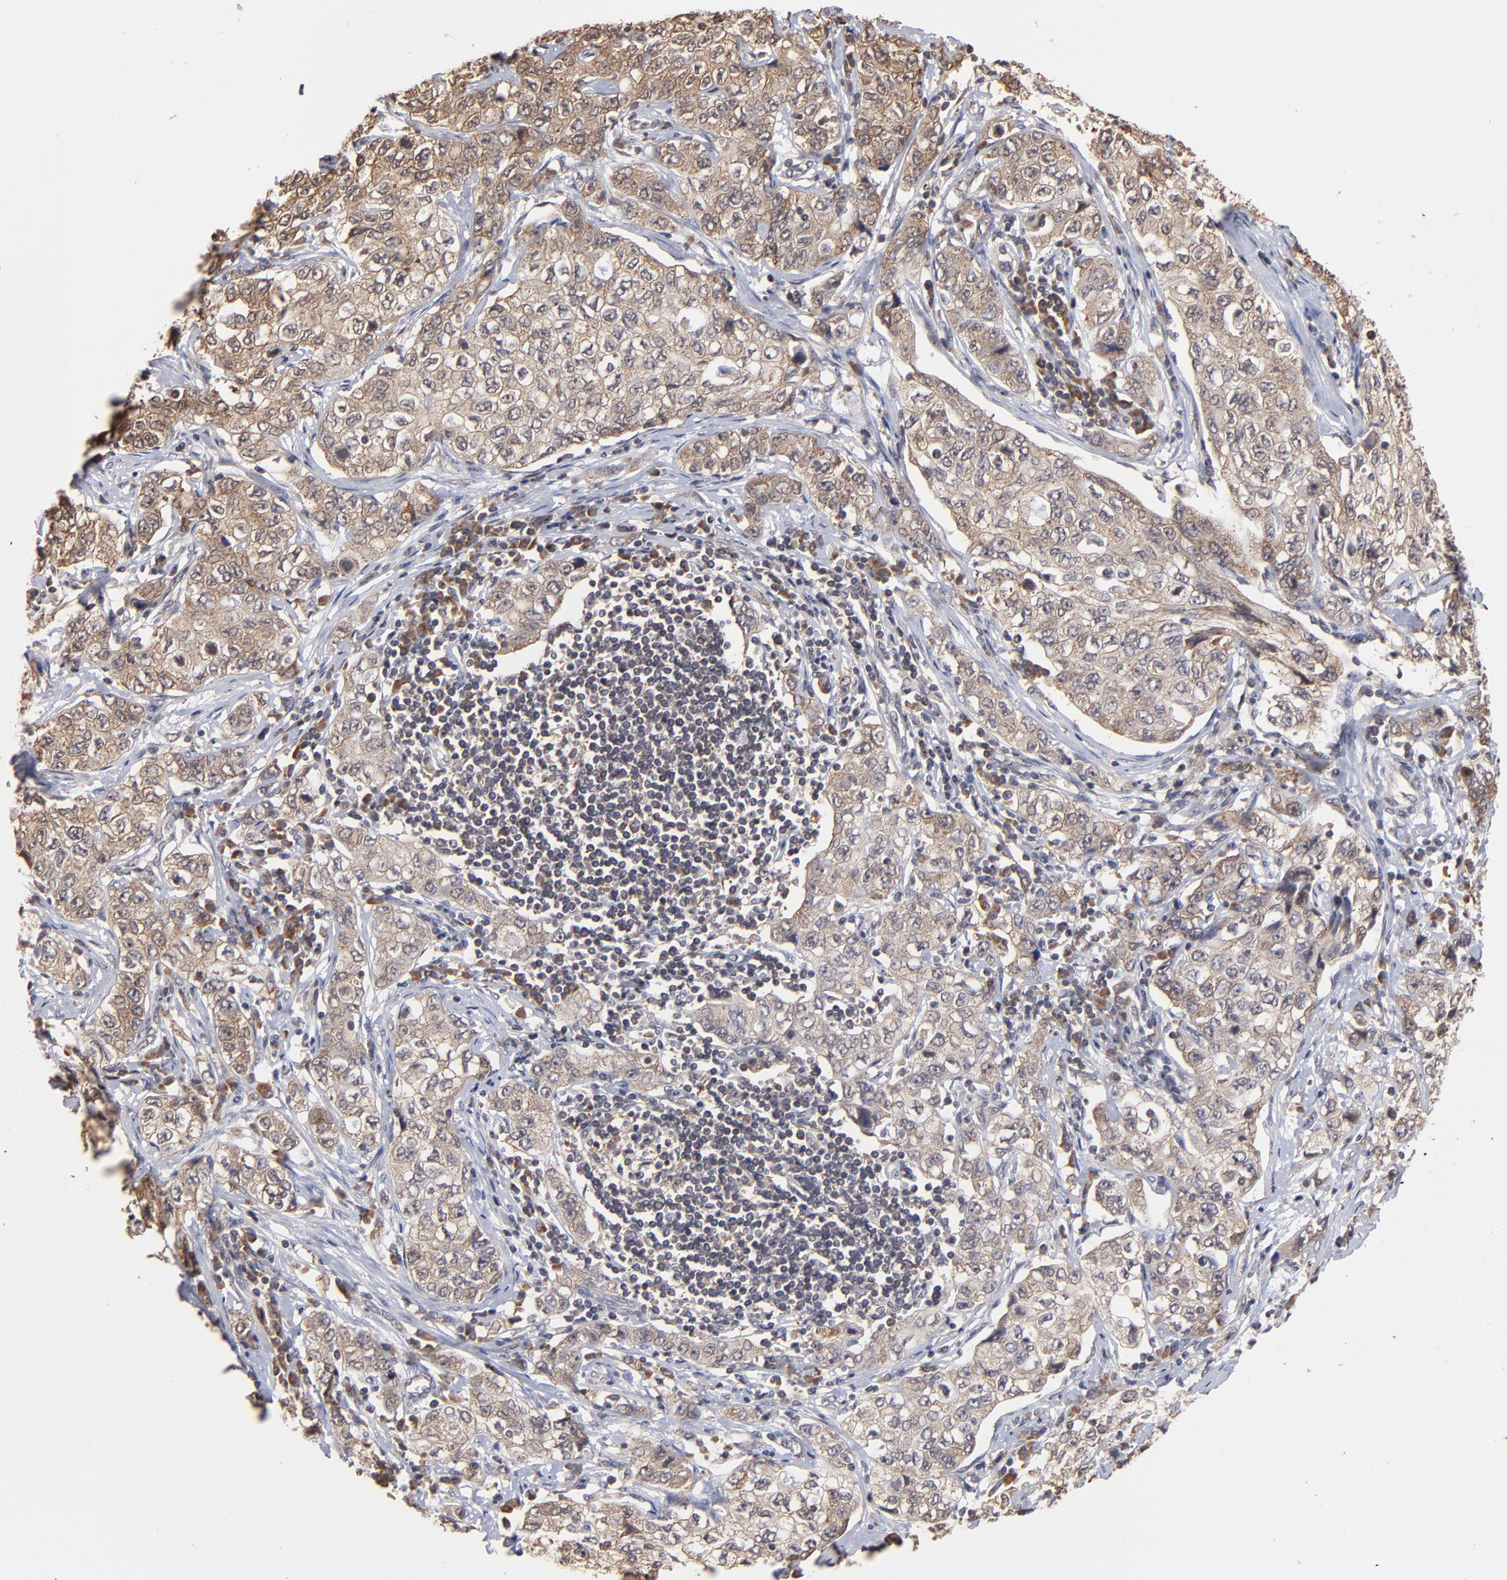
{"staining": {"intensity": "weak", "quantity": ">75%", "location": "cytoplasmic/membranous"}, "tissue": "stomach cancer", "cell_type": "Tumor cells", "image_type": "cancer", "snomed": [{"axis": "morphology", "description": "Adenocarcinoma, NOS"}, {"axis": "topography", "description": "Stomach"}], "caption": "Stomach cancer (adenocarcinoma) stained for a protein (brown) exhibits weak cytoplasmic/membranous positive positivity in about >75% of tumor cells.", "gene": "BRPF1", "patient": {"sex": "male", "age": 48}}